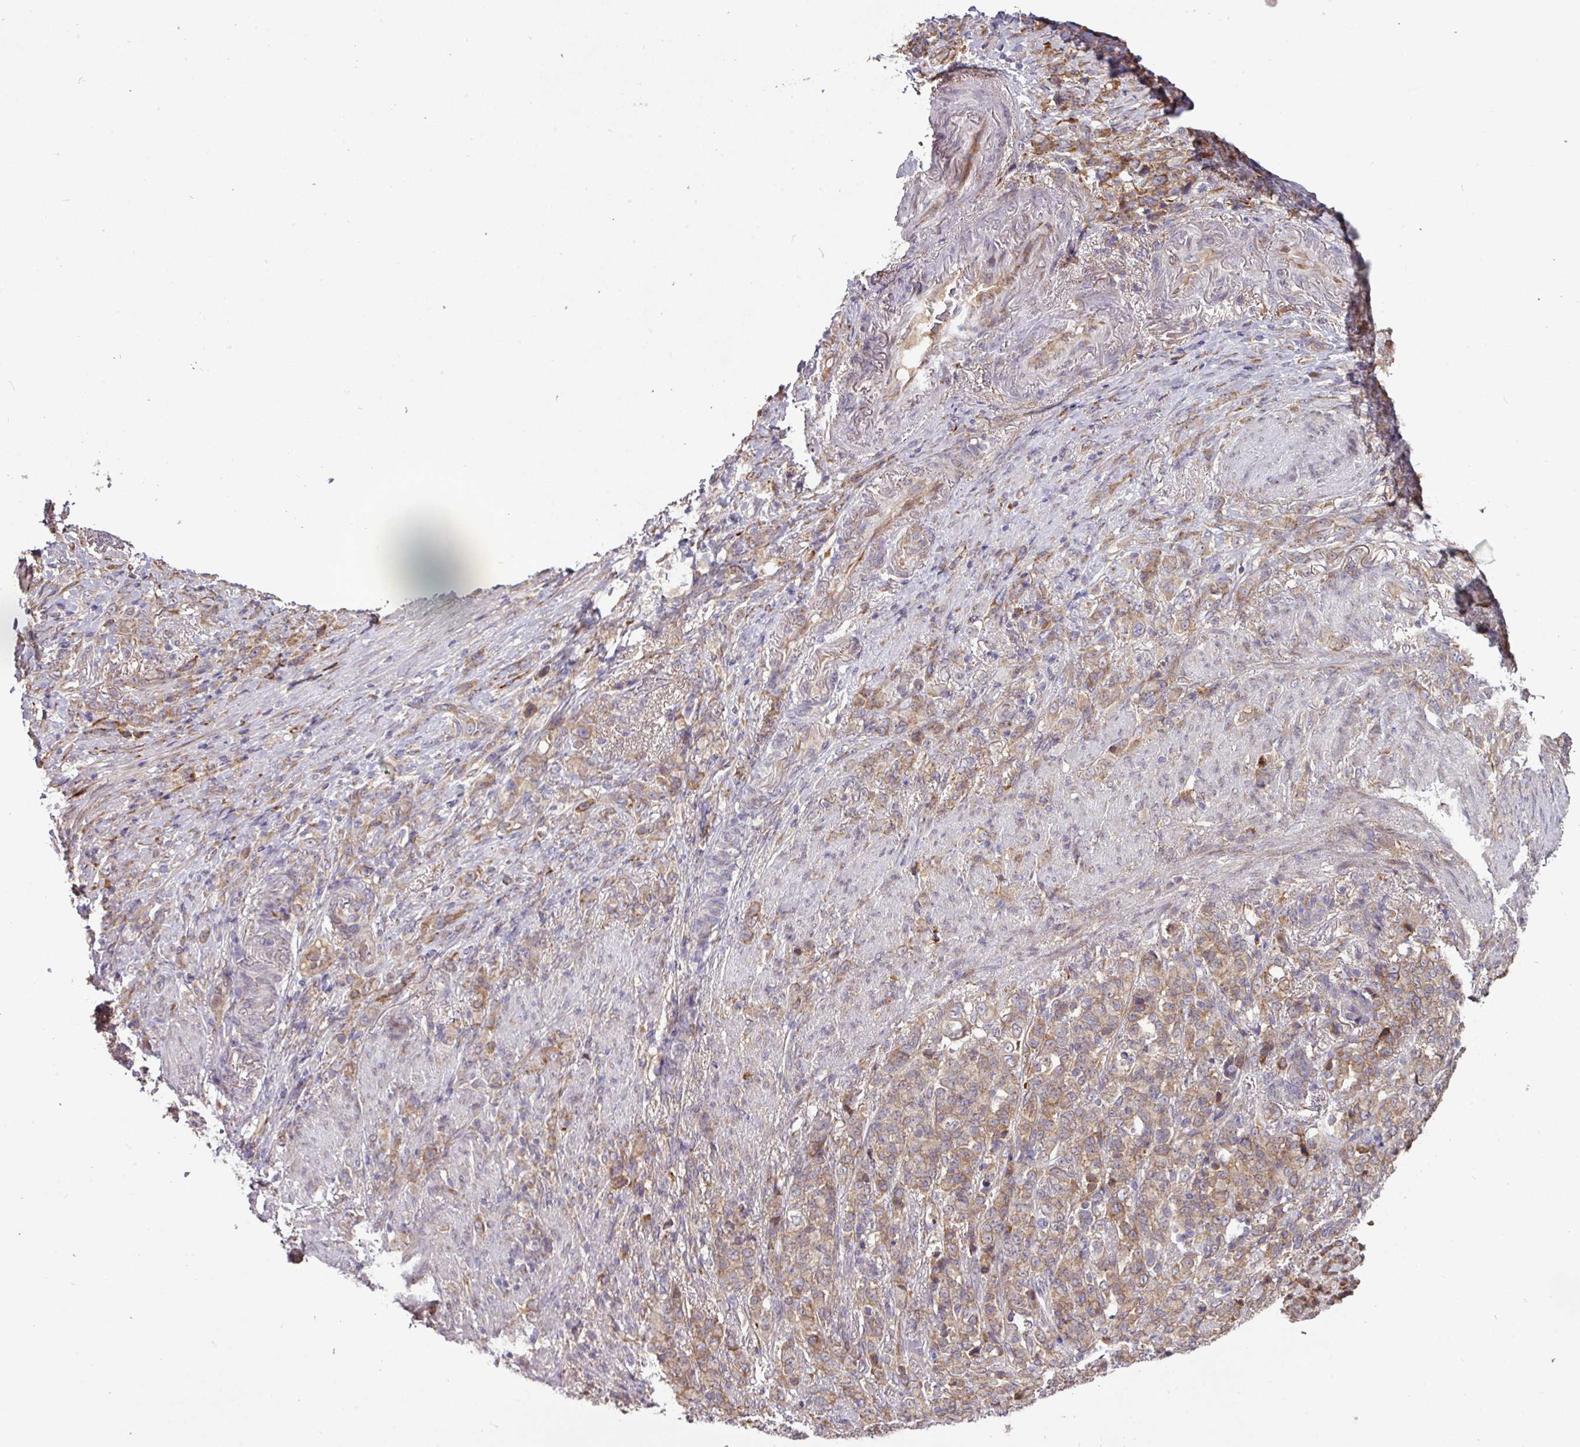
{"staining": {"intensity": "moderate", "quantity": ">75%", "location": "cytoplasmic/membranous"}, "tissue": "stomach cancer", "cell_type": "Tumor cells", "image_type": "cancer", "snomed": [{"axis": "morphology", "description": "Adenocarcinoma, NOS"}, {"axis": "topography", "description": "Stomach"}], "caption": "Immunohistochemical staining of human stomach adenocarcinoma displays medium levels of moderate cytoplasmic/membranous staining in approximately >75% of tumor cells. Ihc stains the protein of interest in brown and the nuclei are stained blue.", "gene": "GALP", "patient": {"sex": "female", "age": 79}}